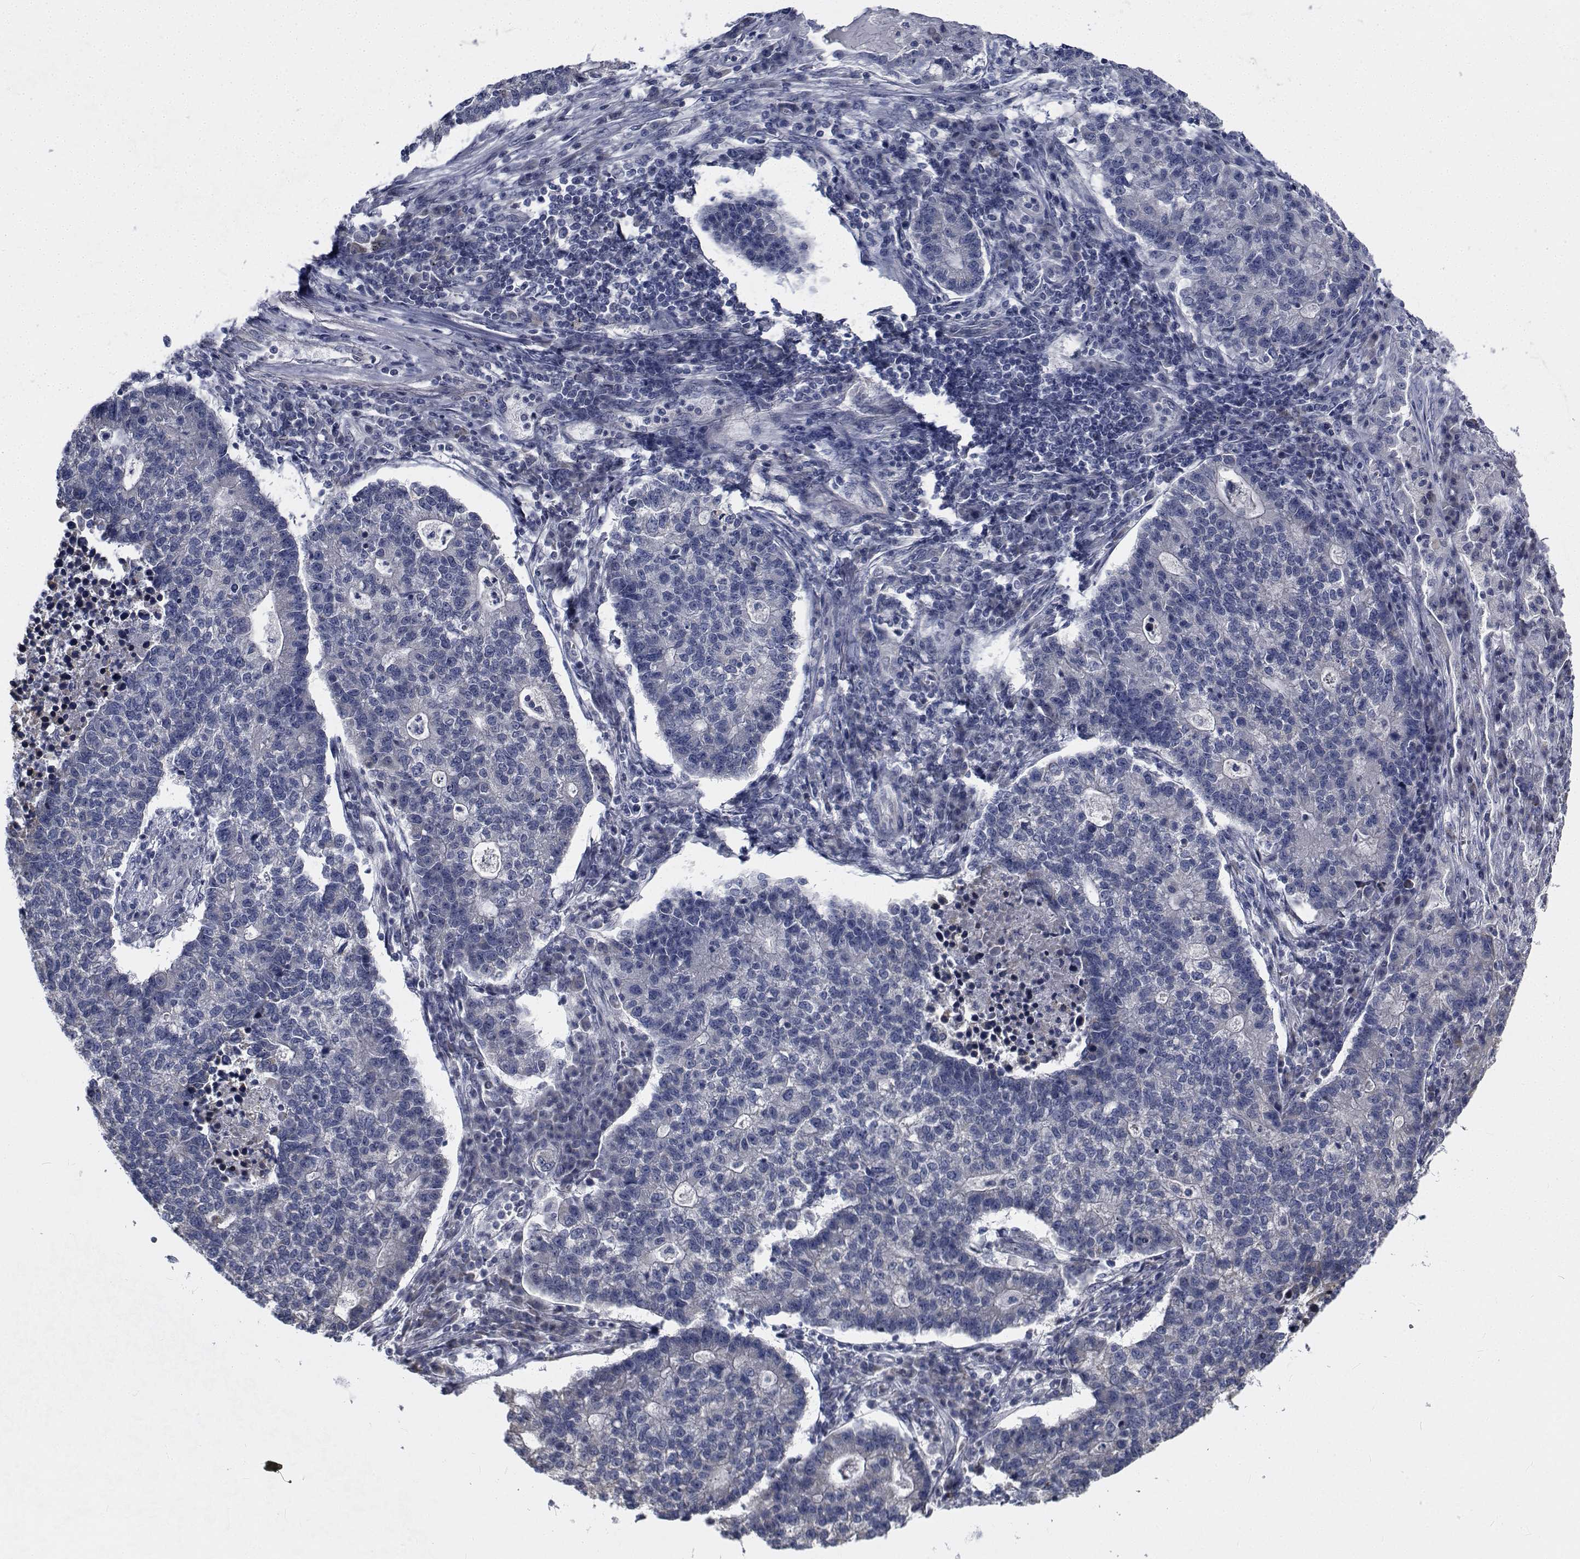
{"staining": {"intensity": "negative", "quantity": "none", "location": "none"}, "tissue": "lung cancer", "cell_type": "Tumor cells", "image_type": "cancer", "snomed": [{"axis": "morphology", "description": "Adenocarcinoma, NOS"}, {"axis": "topography", "description": "Lung"}], "caption": "An IHC photomicrograph of lung cancer is shown. There is no staining in tumor cells of lung cancer.", "gene": "TTBK1", "patient": {"sex": "male", "age": 57}}